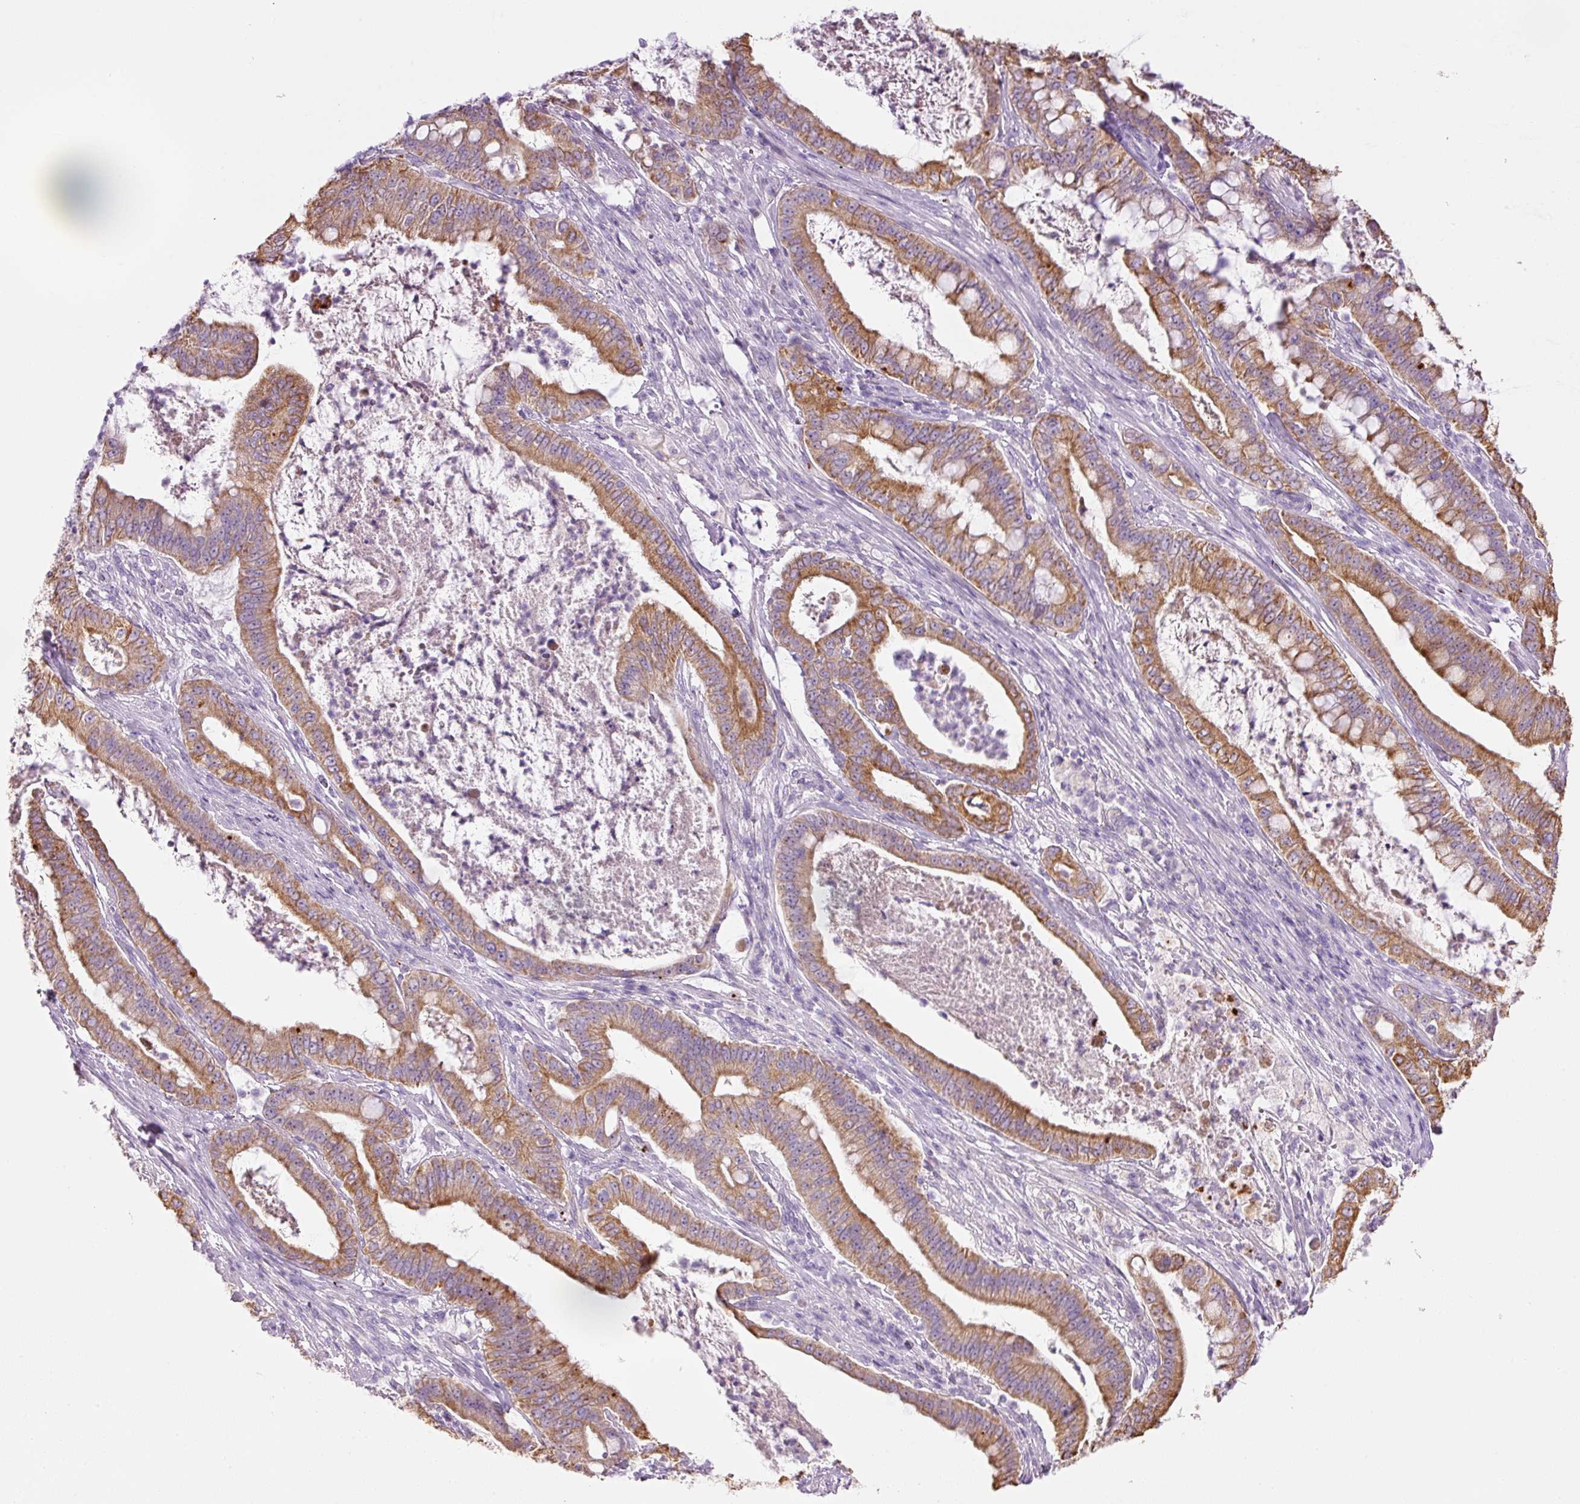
{"staining": {"intensity": "moderate", "quantity": ">75%", "location": "cytoplasmic/membranous"}, "tissue": "pancreatic cancer", "cell_type": "Tumor cells", "image_type": "cancer", "snomed": [{"axis": "morphology", "description": "Adenocarcinoma, NOS"}, {"axis": "topography", "description": "Pancreas"}], "caption": "Immunohistochemistry (IHC) of human pancreatic cancer reveals medium levels of moderate cytoplasmic/membranous staining in approximately >75% of tumor cells.", "gene": "CARD16", "patient": {"sex": "male", "age": 71}}